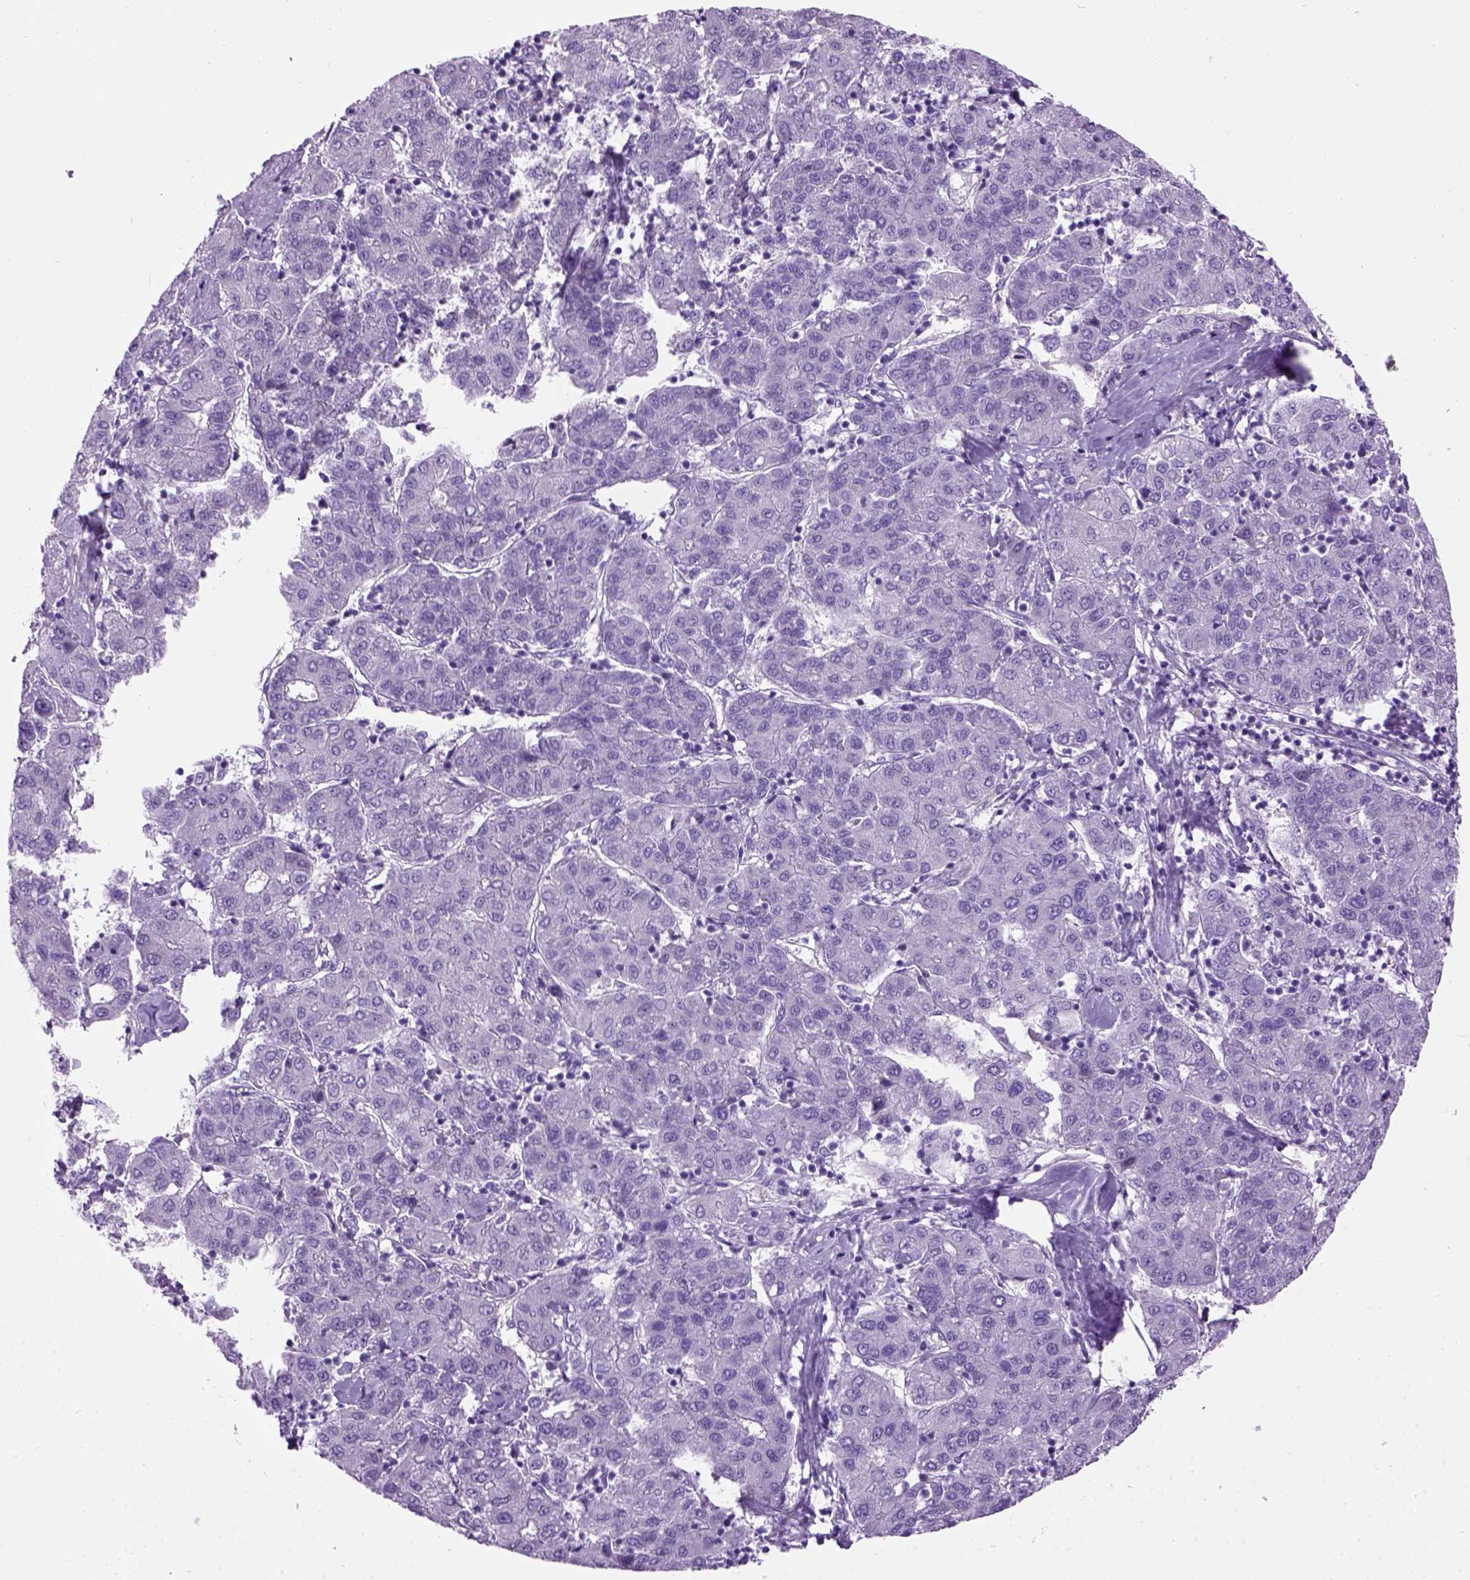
{"staining": {"intensity": "negative", "quantity": "none", "location": "none"}, "tissue": "liver cancer", "cell_type": "Tumor cells", "image_type": "cancer", "snomed": [{"axis": "morphology", "description": "Carcinoma, Hepatocellular, NOS"}, {"axis": "topography", "description": "Liver"}], "caption": "This micrograph is of hepatocellular carcinoma (liver) stained with IHC to label a protein in brown with the nuclei are counter-stained blue. There is no positivity in tumor cells.", "gene": "GABRB2", "patient": {"sex": "male", "age": 65}}